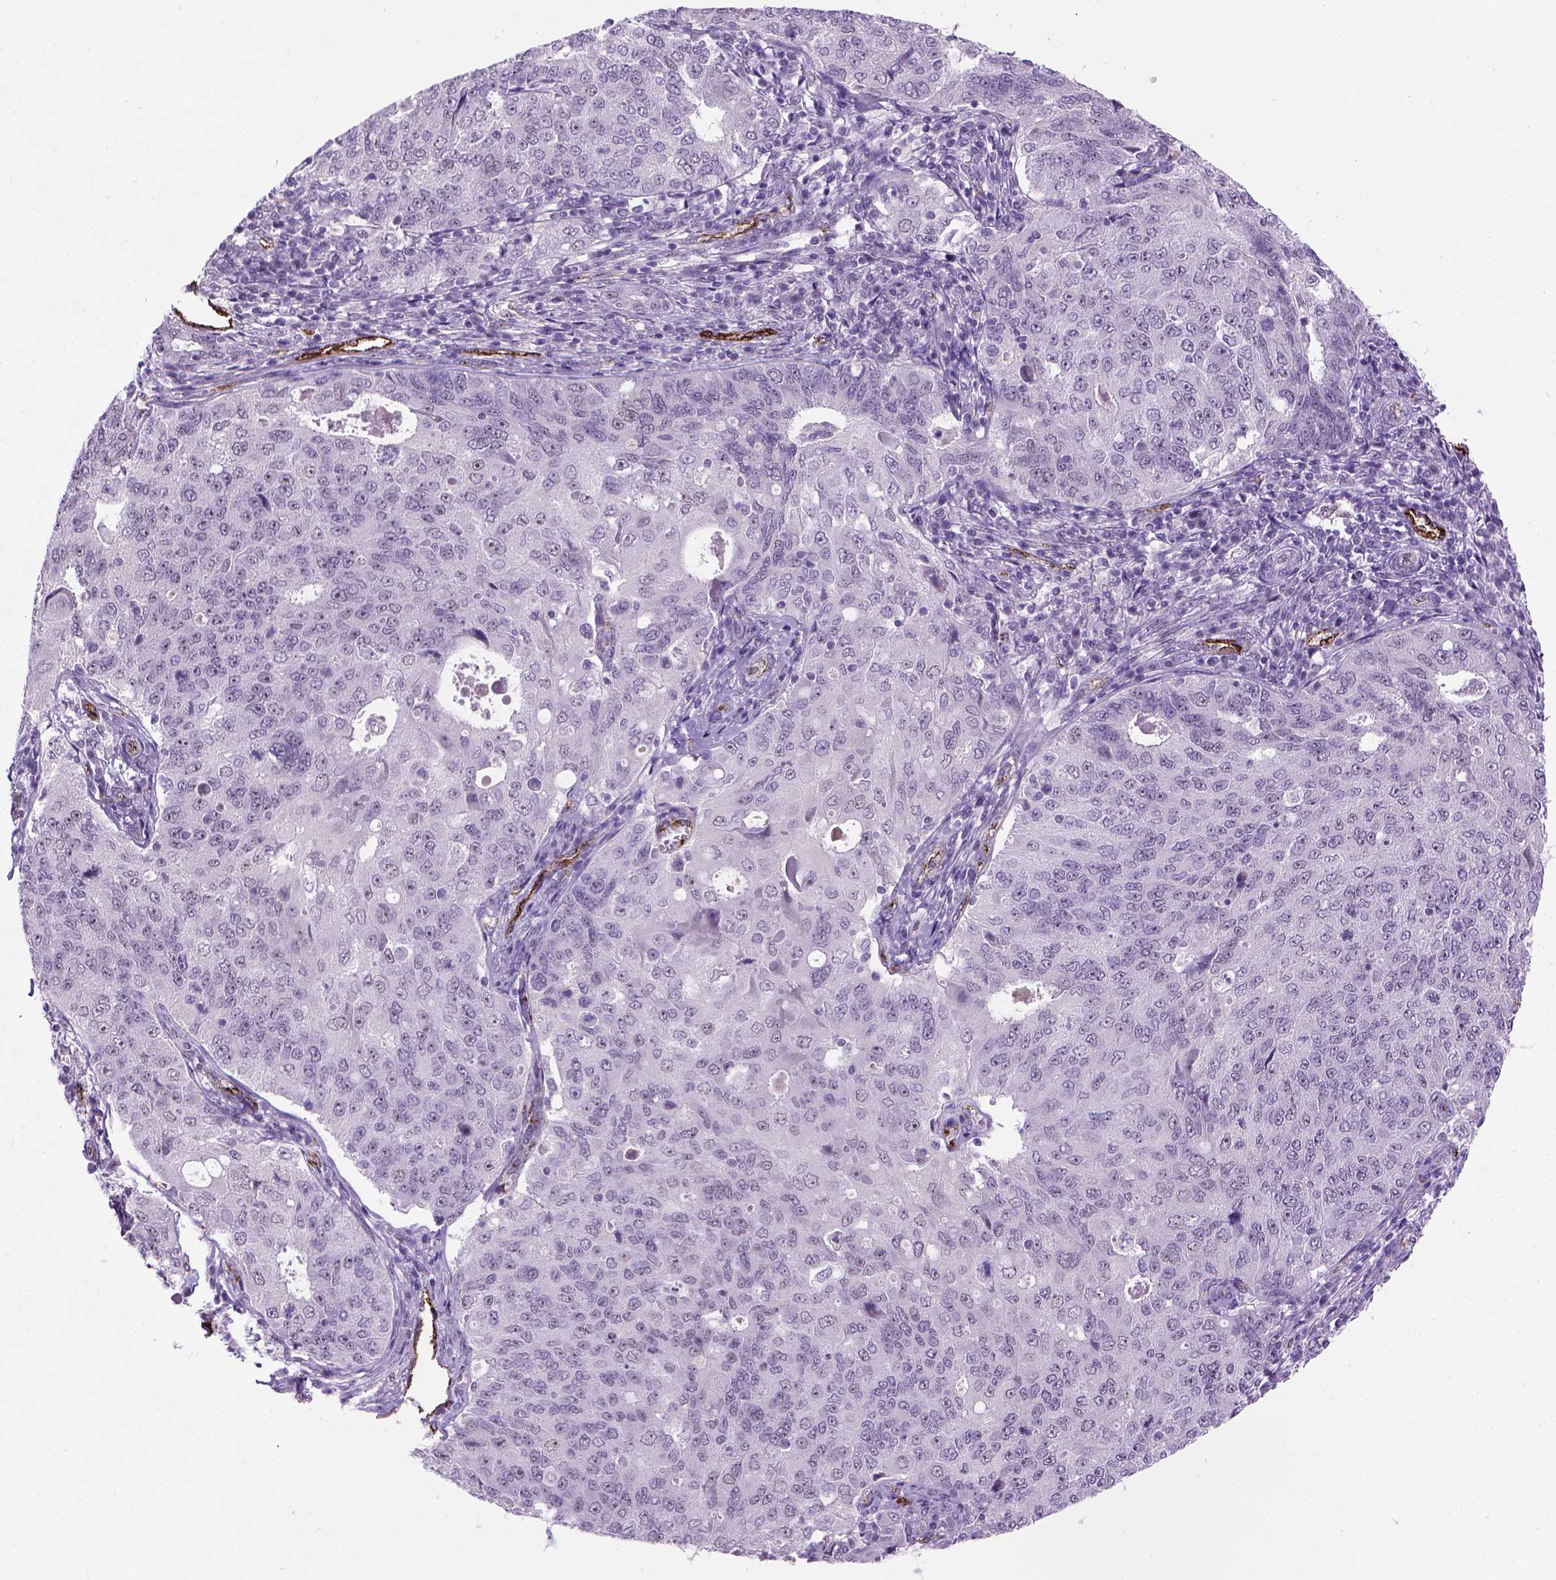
{"staining": {"intensity": "negative", "quantity": "none", "location": "none"}, "tissue": "endometrial cancer", "cell_type": "Tumor cells", "image_type": "cancer", "snomed": [{"axis": "morphology", "description": "Adenocarcinoma, NOS"}, {"axis": "topography", "description": "Endometrium"}], "caption": "Micrograph shows no significant protein staining in tumor cells of endometrial adenocarcinoma. The staining is performed using DAB (3,3'-diaminobenzidine) brown chromogen with nuclei counter-stained in using hematoxylin.", "gene": "VWF", "patient": {"sex": "female", "age": 43}}